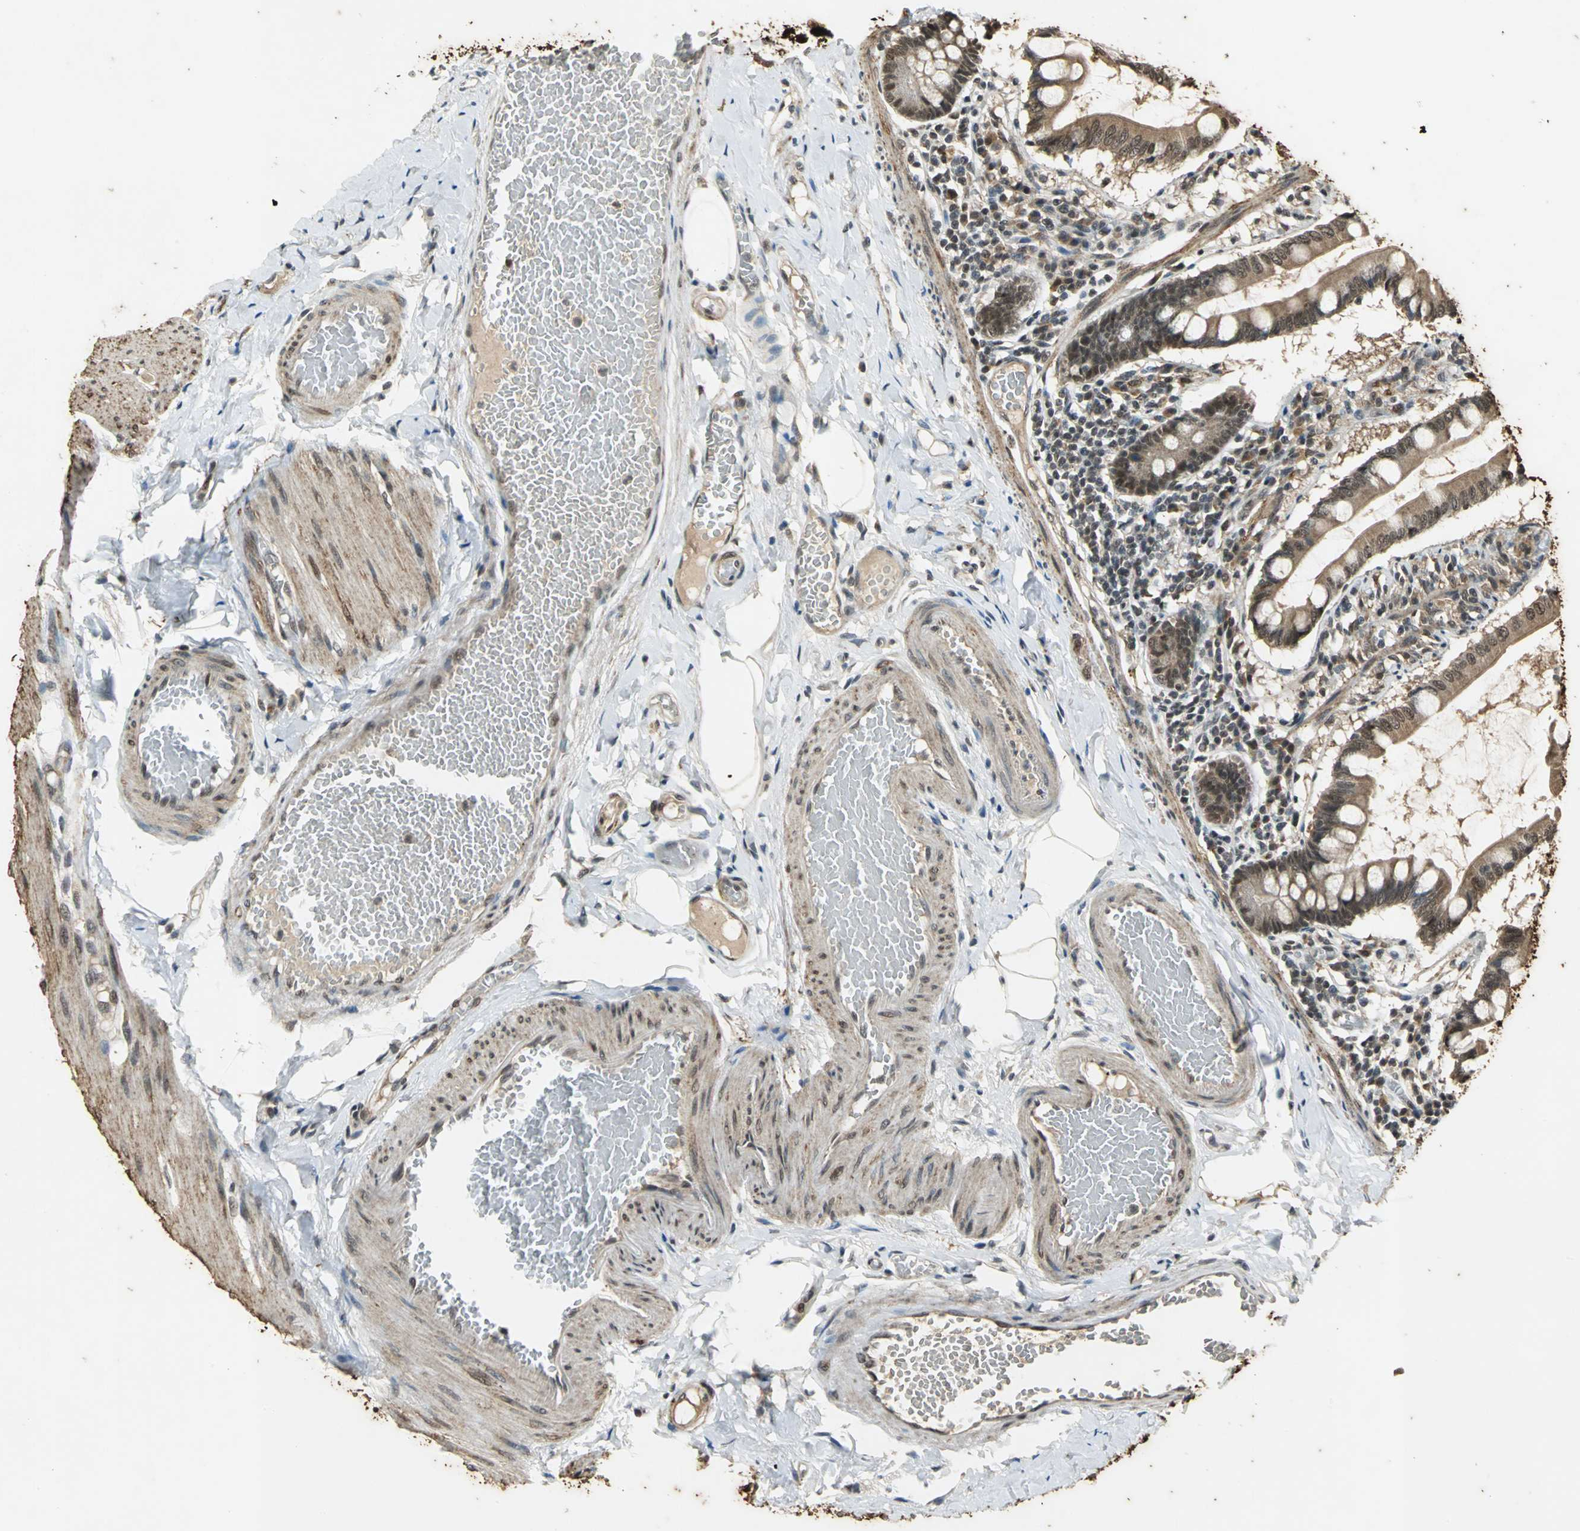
{"staining": {"intensity": "strong", "quantity": ">75%", "location": "cytoplasmic/membranous,nuclear"}, "tissue": "small intestine", "cell_type": "Glandular cells", "image_type": "normal", "snomed": [{"axis": "morphology", "description": "Normal tissue, NOS"}, {"axis": "topography", "description": "Small intestine"}], "caption": "This histopathology image reveals IHC staining of normal human small intestine, with high strong cytoplasmic/membranous,nuclear positivity in approximately >75% of glandular cells.", "gene": "NOTCH3", "patient": {"sex": "male", "age": 41}}